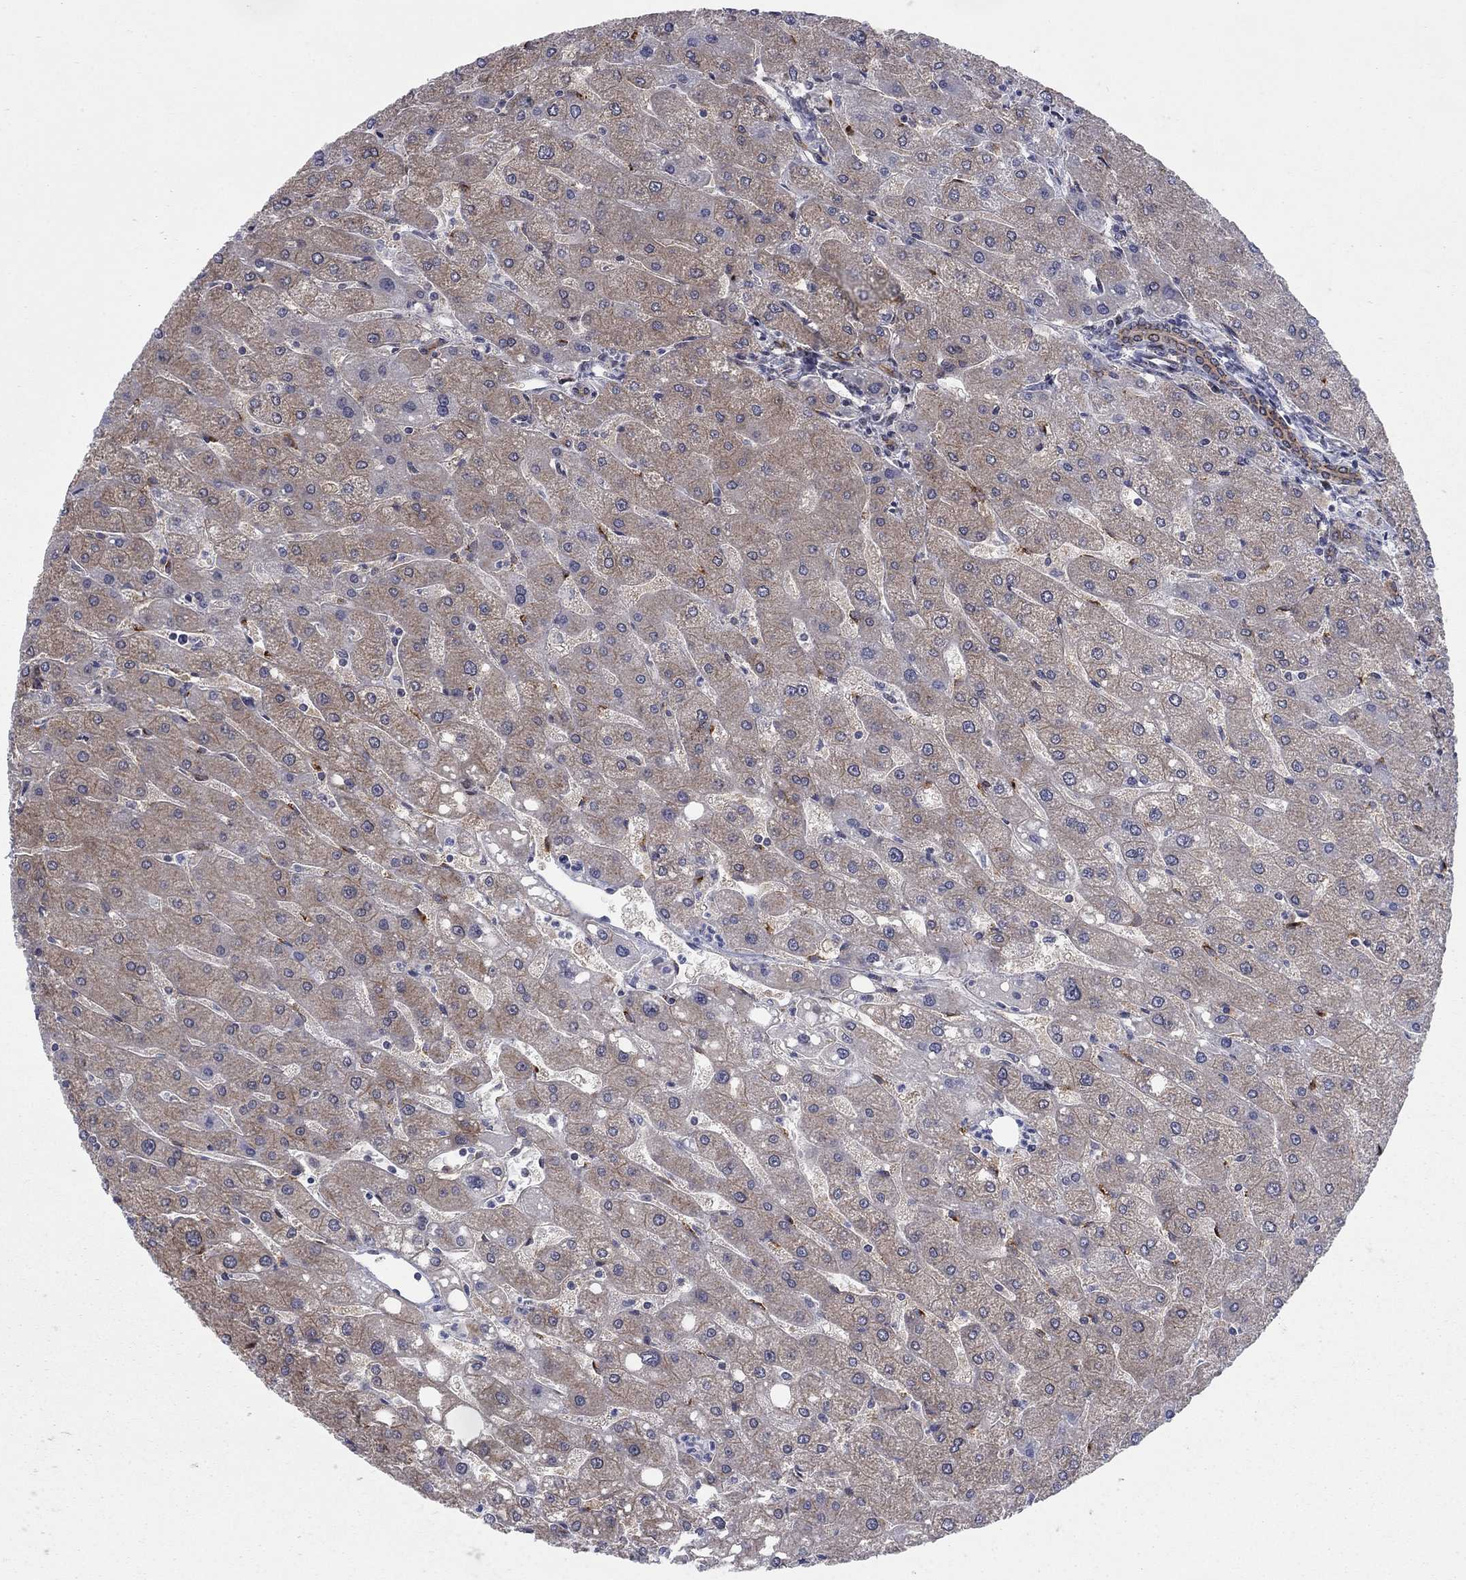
{"staining": {"intensity": "weak", "quantity": ">75%", "location": "cytoplasmic/membranous"}, "tissue": "liver", "cell_type": "Cholangiocytes", "image_type": "normal", "snomed": [{"axis": "morphology", "description": "Normal tissue, NOS"}, {"axis": "topography", "description": "Liver"}], "caption": "Protein staining of unremarkable liver displays weak cytoplasmic/membranous expression in about >75% of cholangiocytes. Nuclei are stained in blue.", "gene": "SH3RF1", "patient": {"sex": "male", "age": 67}}